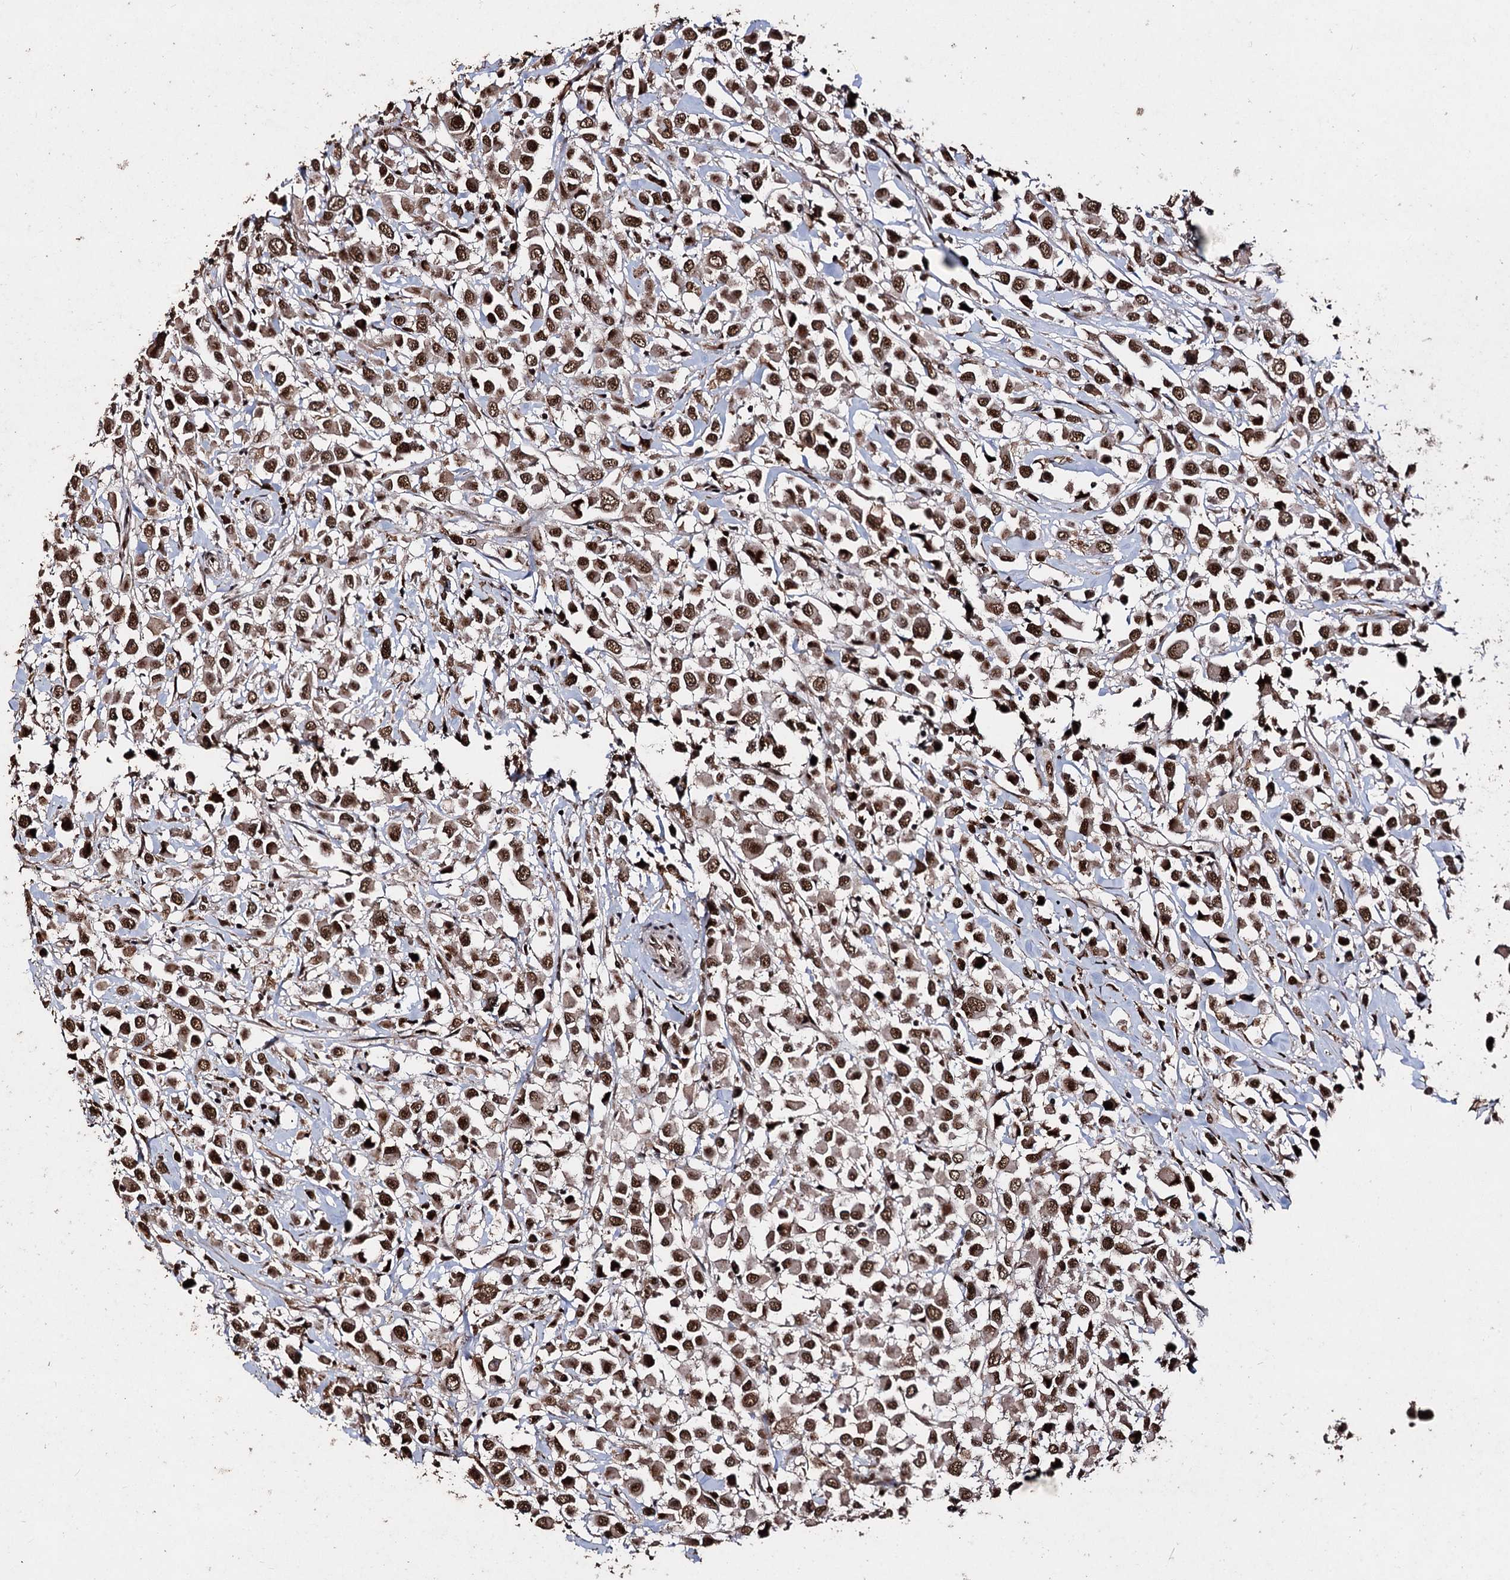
{"staining": {"intensity": "strong", "quantity": ">75%", "location": "cytoplasmic/membranous,nuclear"}, "tissue": "breast cancer", "cell_type": "Tumor cells", "image_type": "cancer", "snomed": [{"axis": "morphology", "description": "Duct carcinoma"}, {"axis": "topography", "description": "Breast"}], "caption": "This is an image of immunohistochemistry (IHC) staining of intraductal carcinoma (breast), which shows strong expression in the cytoplasmic/membranous and nuclear of tumor cells.", "gene": "U2SURP", "patient": {"sex": "female", "age": 61}}